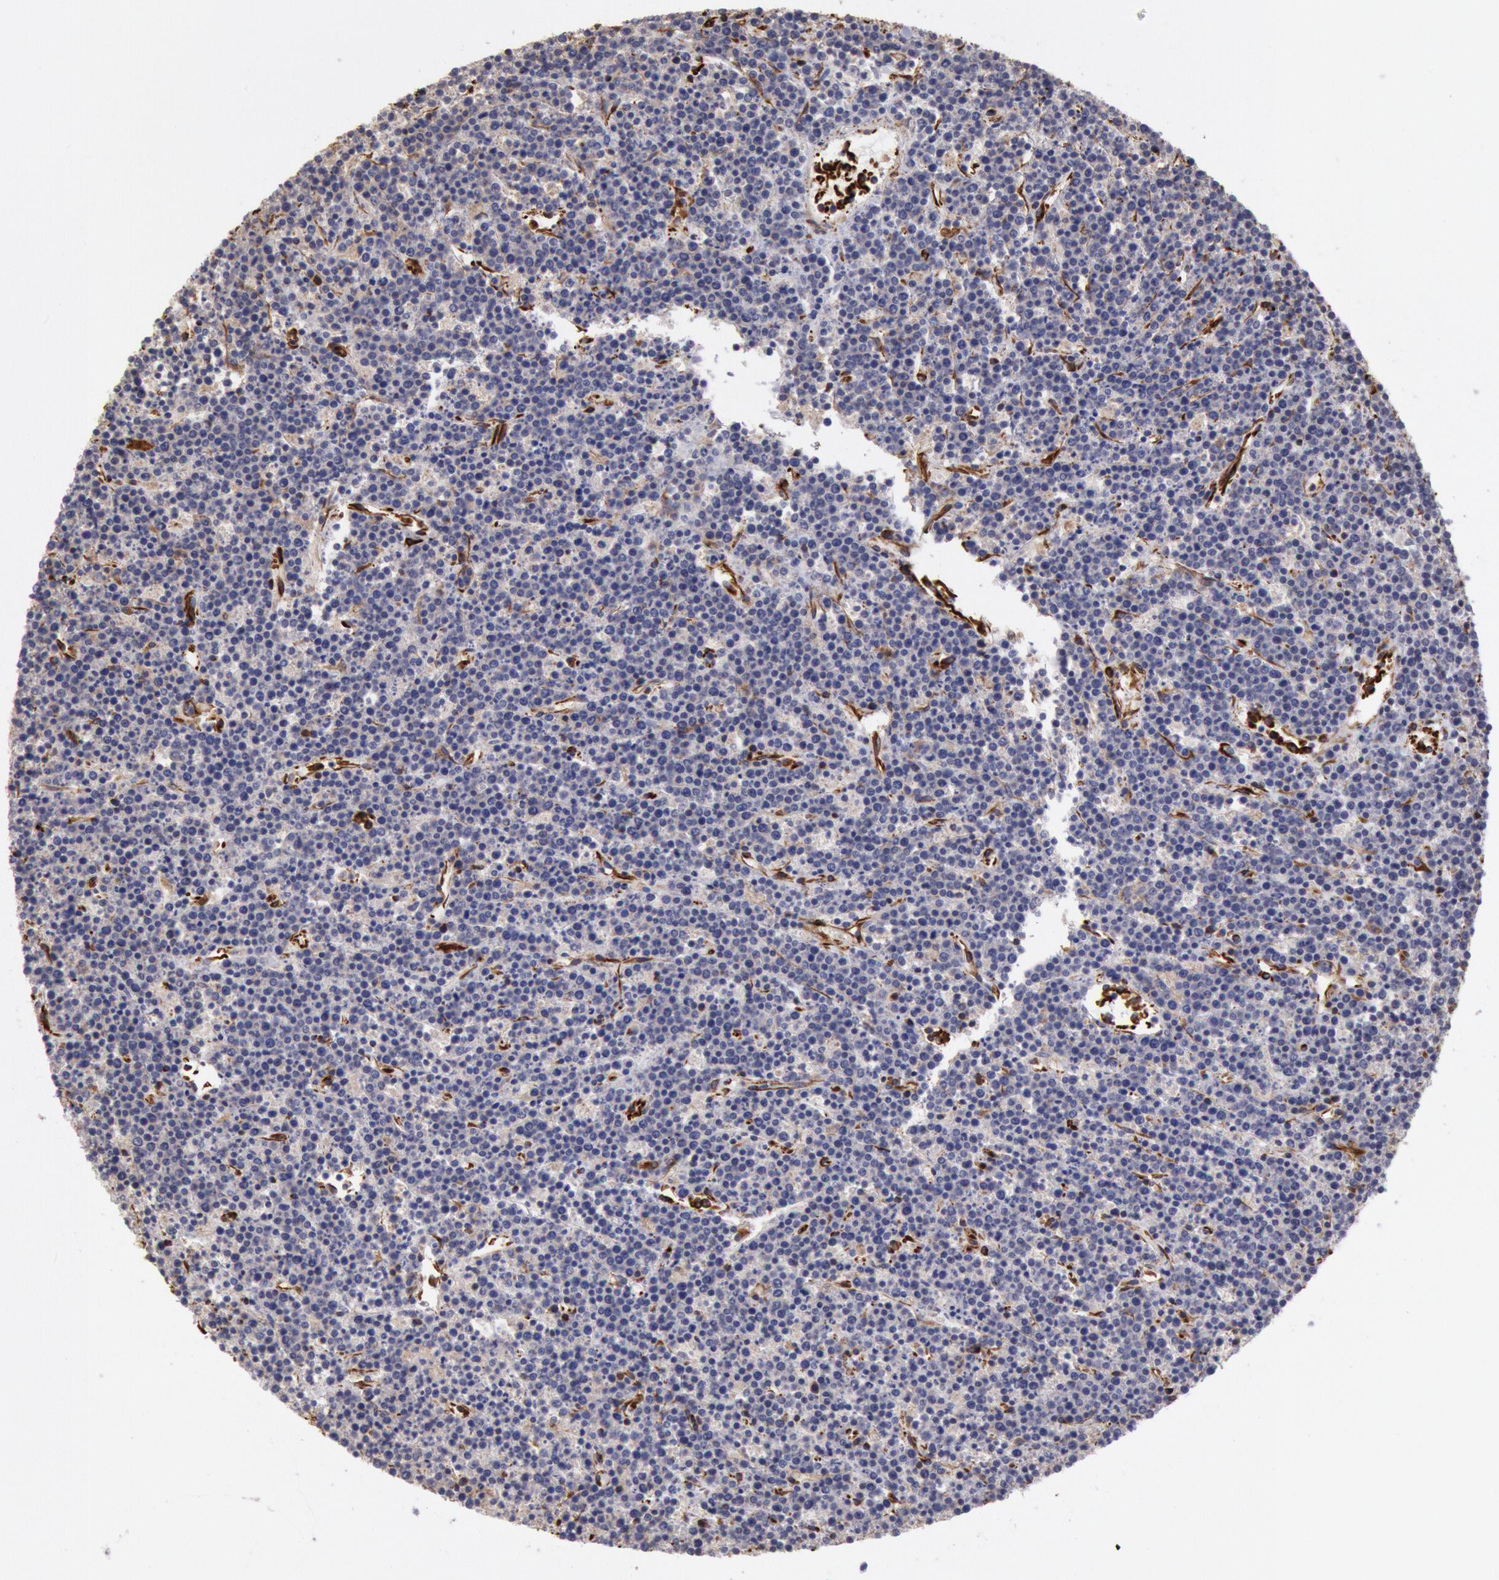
{"staining": {"intensity": "negative", "quantity": "none", "location": "none"}, "tissue": "lymphoma", "cell_type": "Tumor cells", "image_type": "cancer", "snomed": [{"axis": "morphology", "description": "Malignant lymphoma, non-Hodgkin's type, High grade"}, {"axis": "topography", "description": "Ovary"}], "caption": "Immunohistochemistry (IHC) of lymphoma demonstrates no positivity in tumor cells.", "gene": "RNF139", "patient": {"sex": "female", "age": 56}}